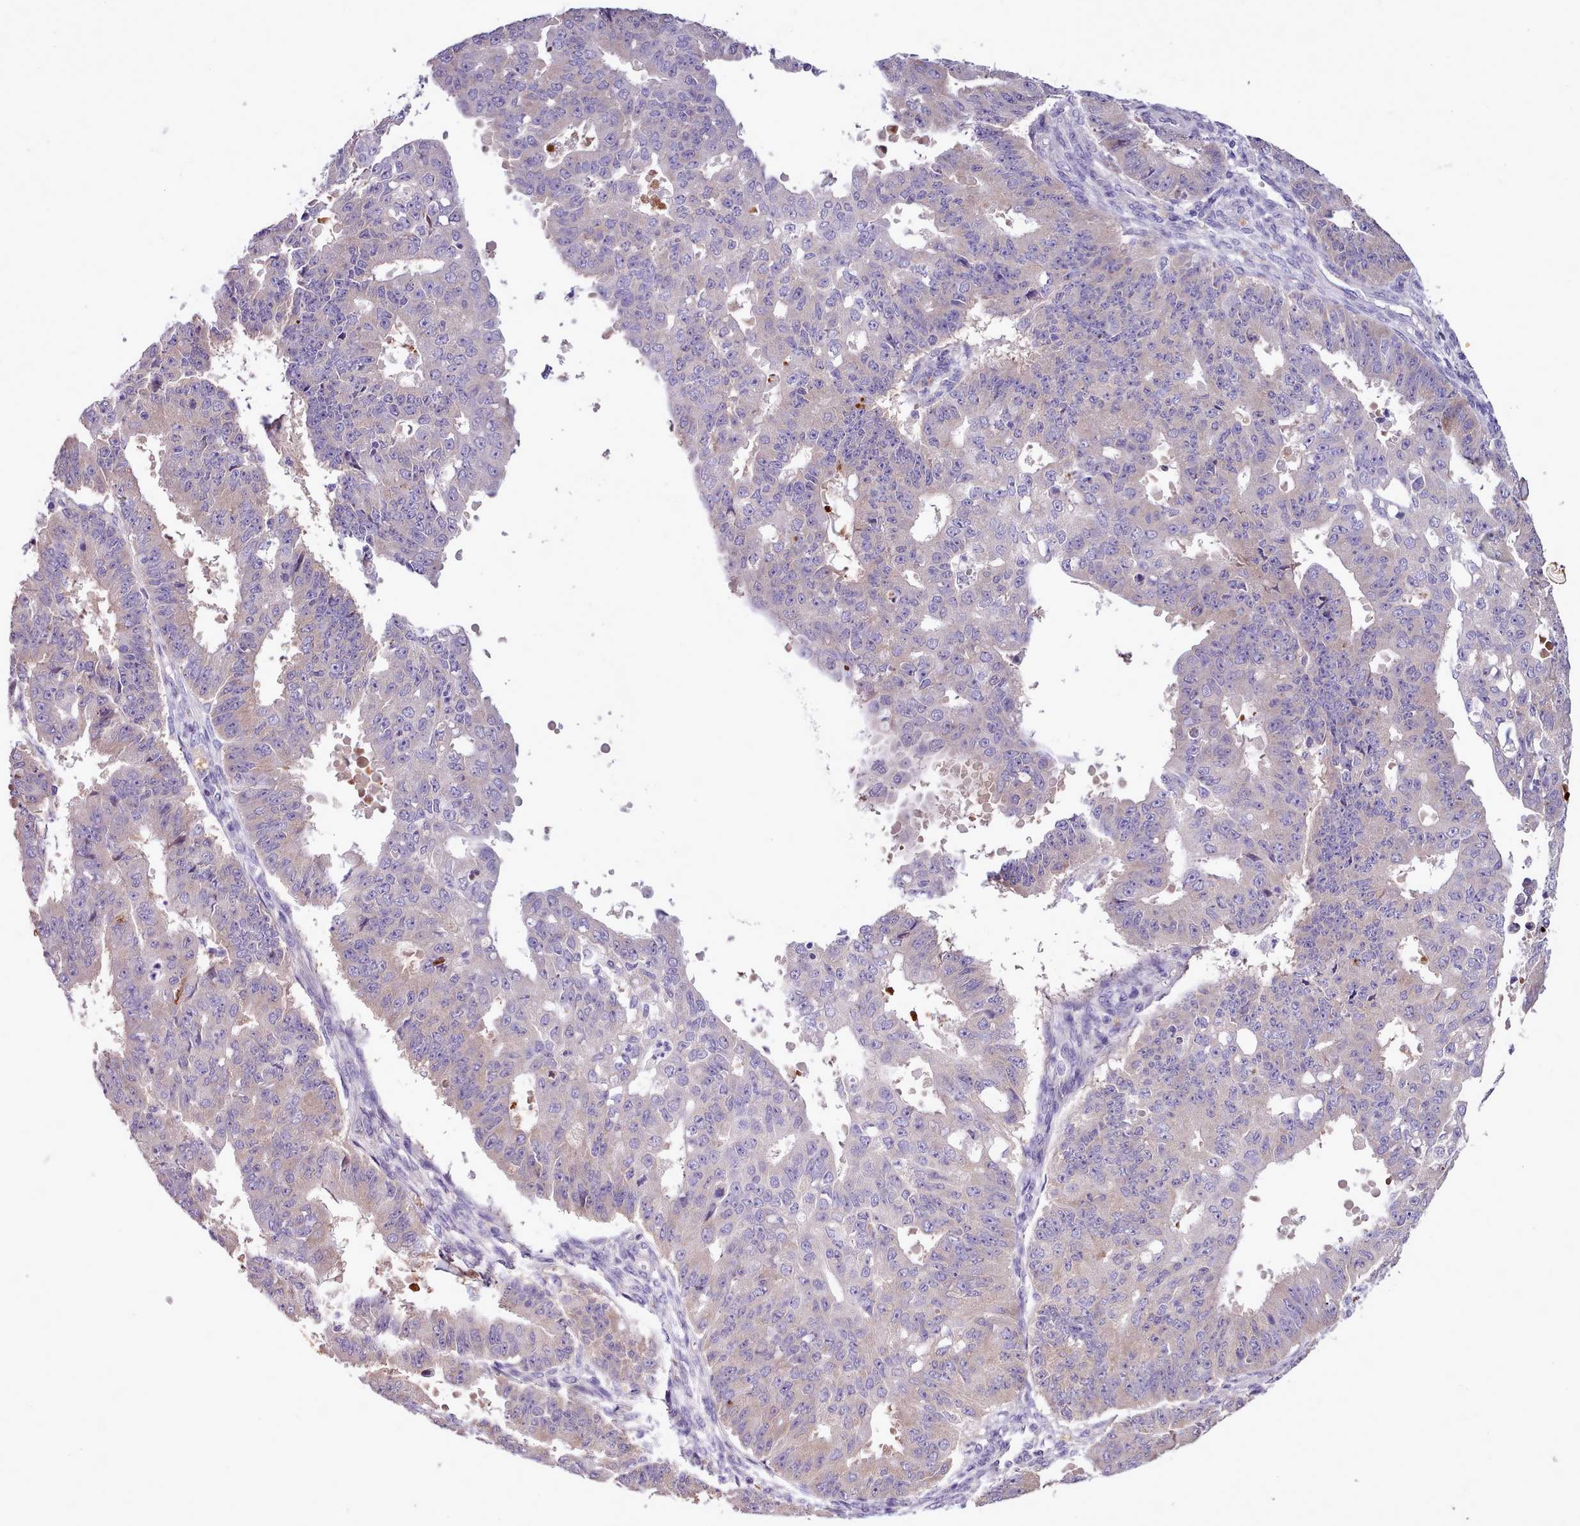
{"staining": {"intensity": "negative", "quantity": "none", "location": "none"}, "tissue": "ovarian cancer", "cell_type": "Tumor cells", "image_type": "cancer", "snomed": [{"axis": "morphology", "description": "Carcinoma, endometroid"}, {"axis": "topography", "description": "Appendix"}, {"axis": "topography", "description": "Ovary"}], "caption": "Tumor cells show no significant protein expression in ovarian cancer. Brightfield microscopy of immunohistochemistry (IHC) stained with DAB (3,3'-diaminobenzidine) (brown) and hematoxylin (blue), captured at high magnification.", "gene": "SETX", "patient": {"sex": "female", "age": 42}}